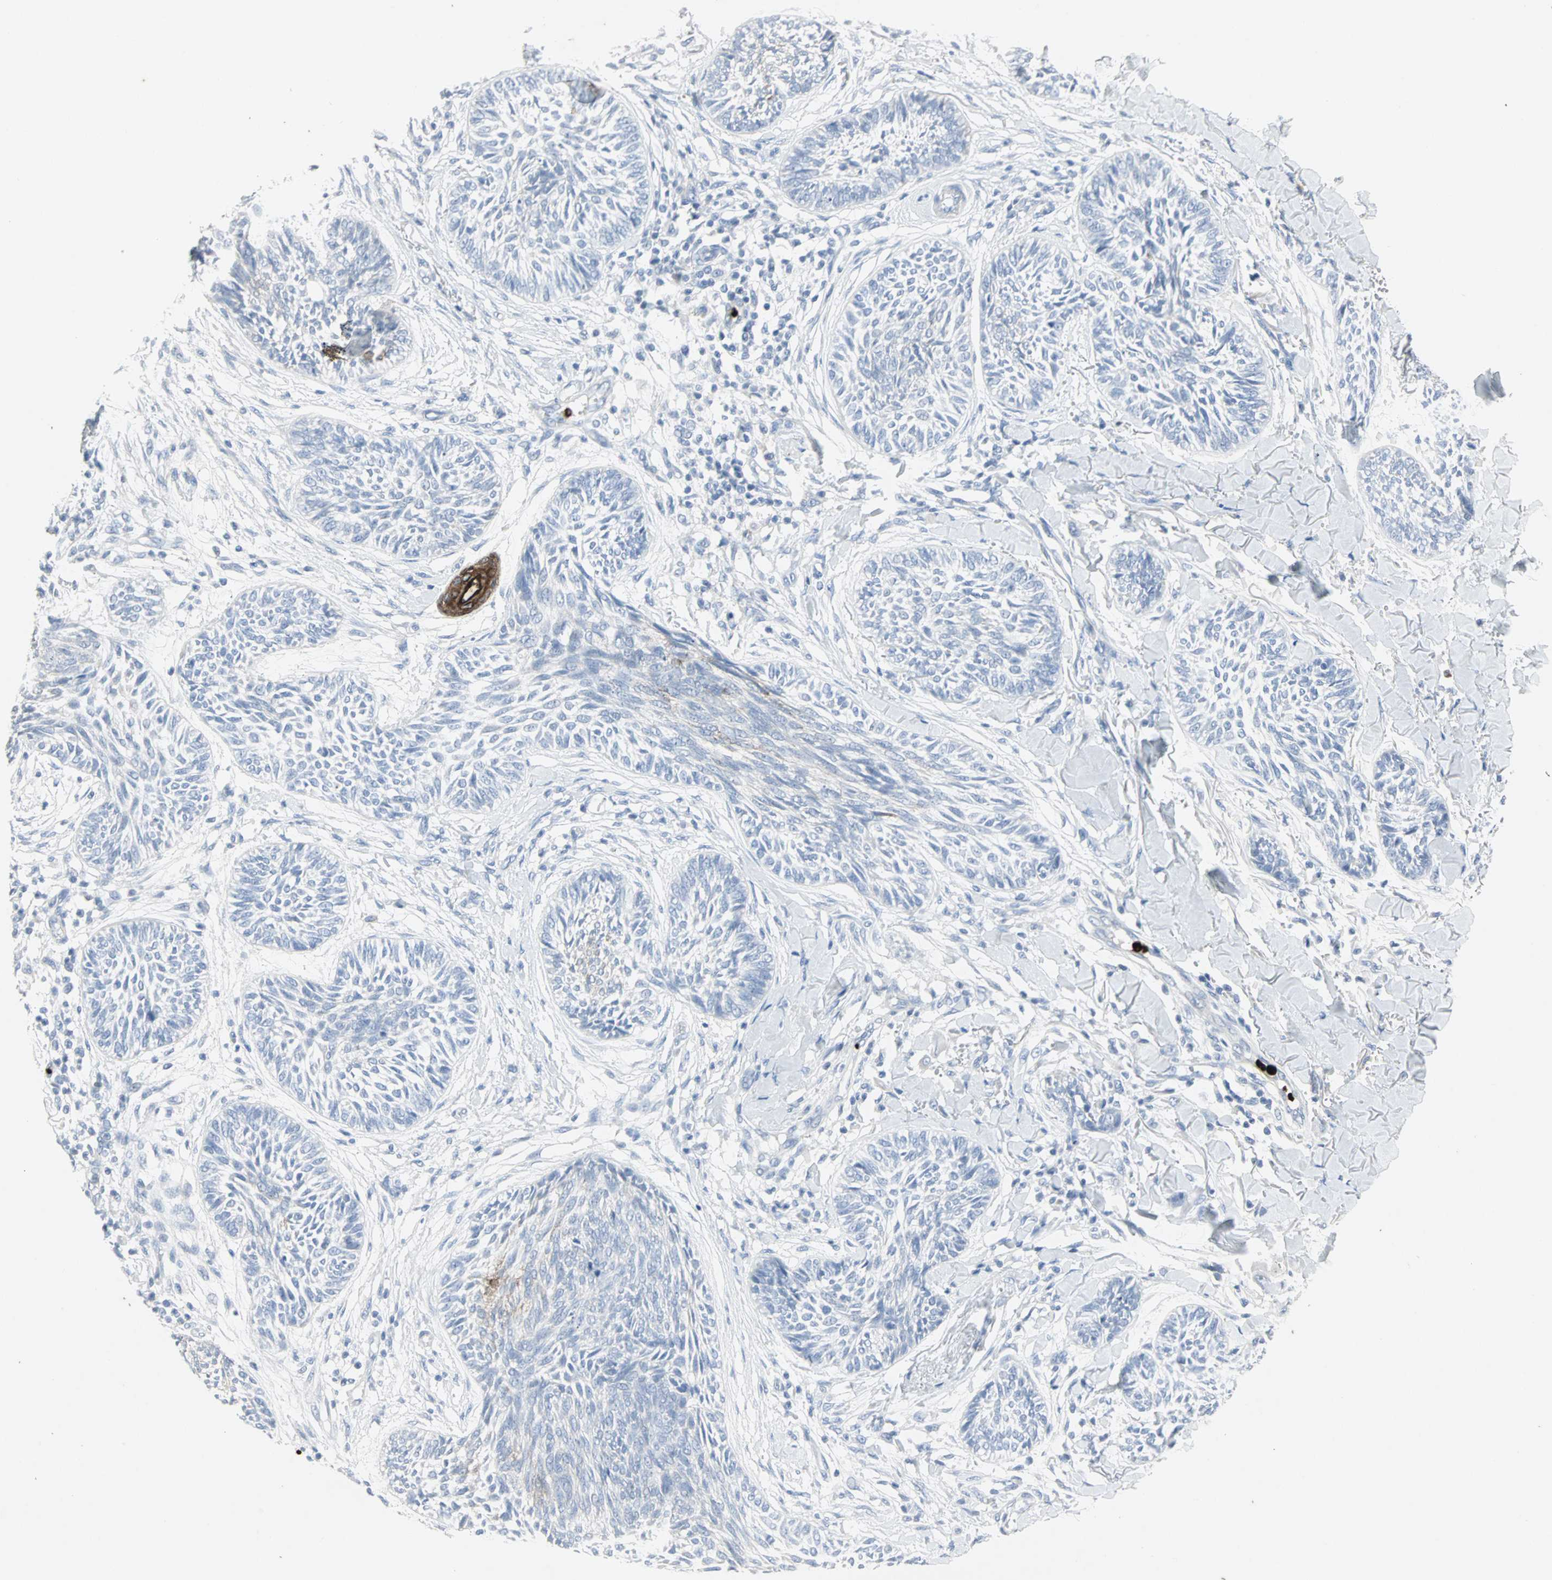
{"staining": {"intensity": "negative", "quantity": "none", "location": "none"}, "tissue": "skin cancer", "cell_type": "Tumor cells", "image_type": "cancer", "snomed": [{"axis": "morphology", "description": "Papilloma, NOS"}, {"axis": "morphology", "description": "Basal cell carcinoma"}, {"axis": "topography", "description": "Skin"}], "caption": "Image shows no significant protein positivity in tumor cells of skin cancer (basal cell carcinoma).", "gene": "CEACAM6", "patient": {"sex": "male", "age": 87}}